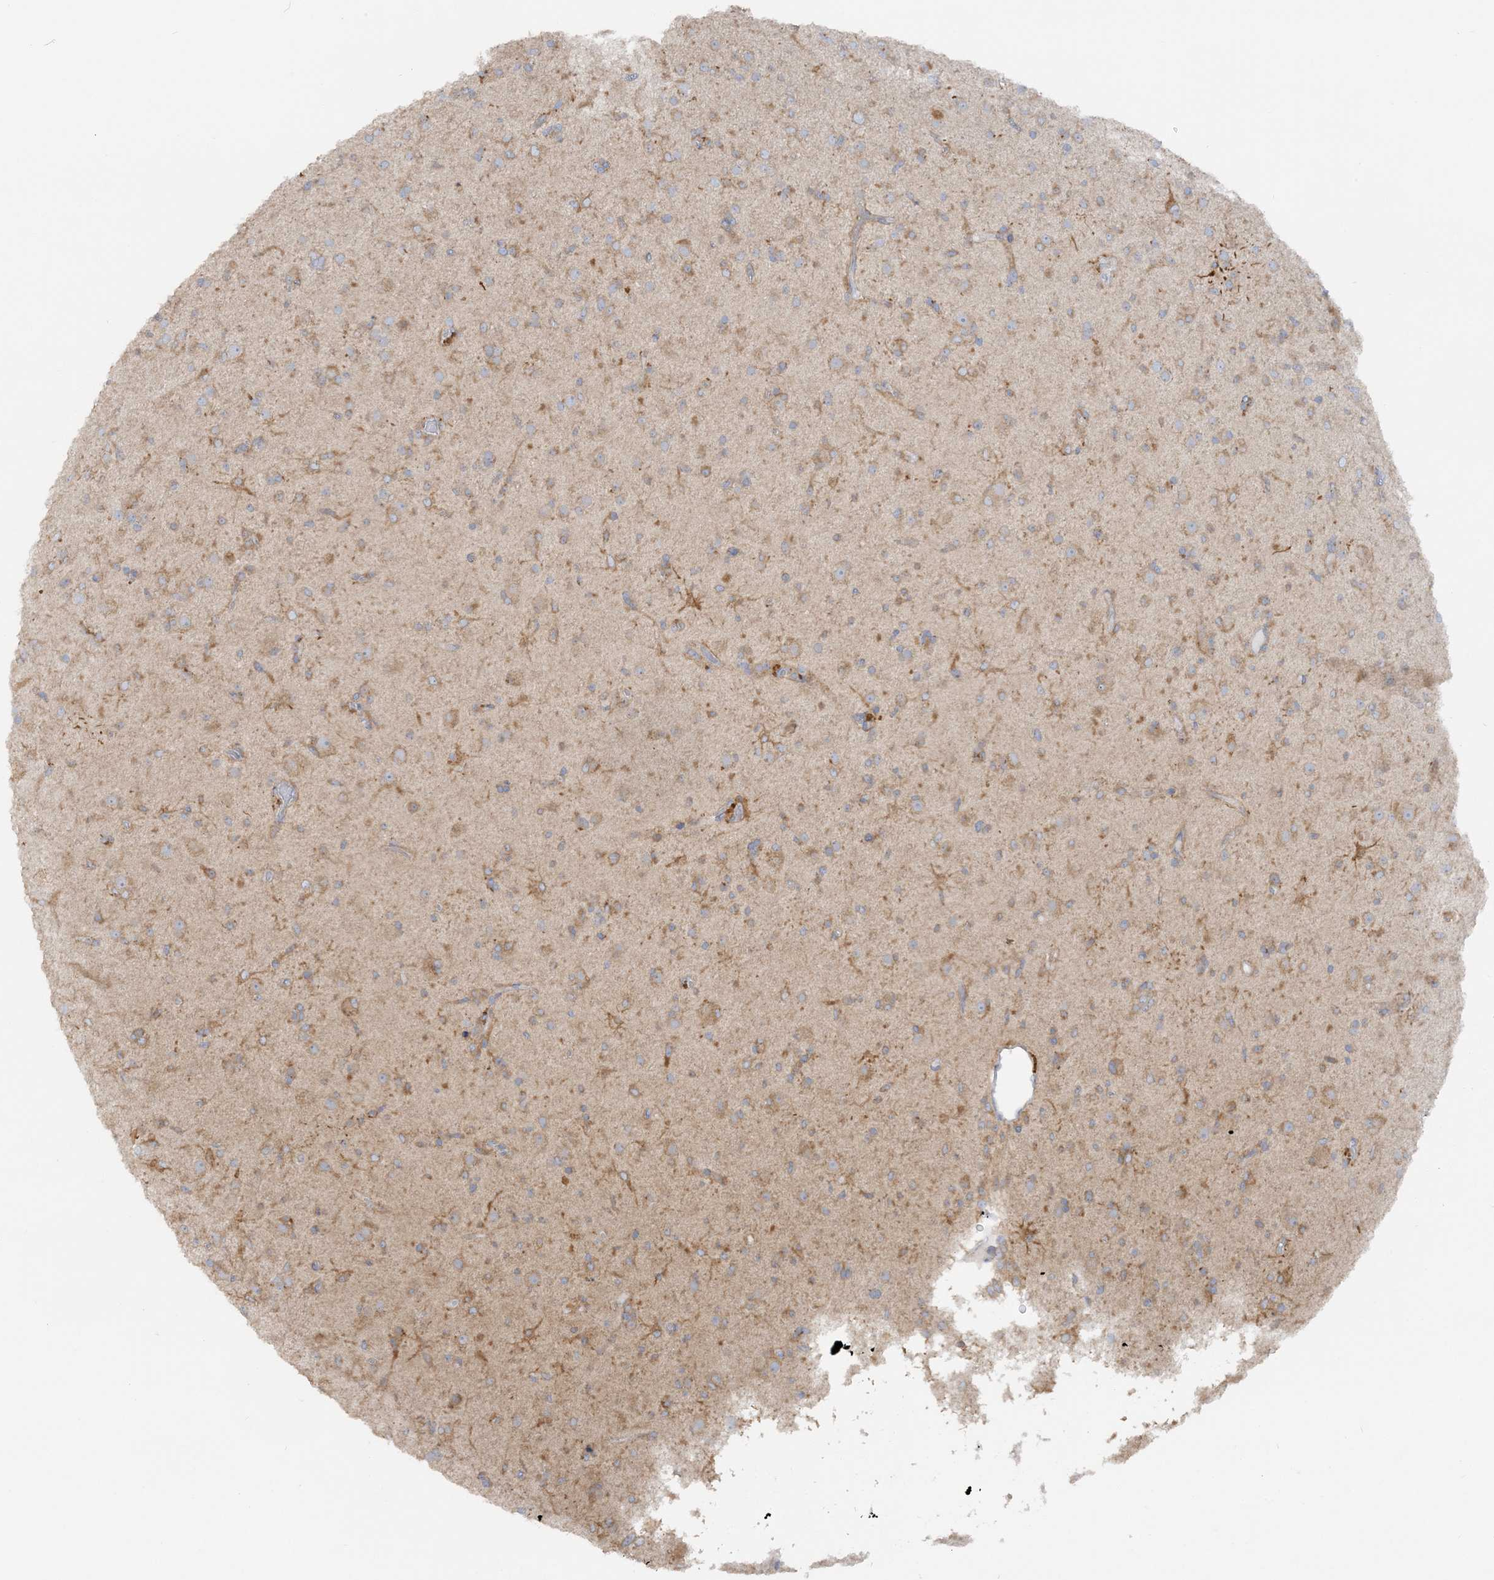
{"staining": {"intensity": "weak", "quantity": ">75%", "location": "cytoplasmic/membranous"}, "tissue": "glioma", "cell_type": "Tumor cells", "image_type": "cancer", "snomed": [{"axis": "morphology", "description": "Glioma, malignant, Low grade"}, {"axis": "topography", "description": "Brain"}], "caption": "DAB (3,3'-diaminobenzidine) immunohistochemical staining of human malignant low-grade glioma exhibits weak cytoplasmic/membranous protein positivity in about >75% of tumor cells.", "gene": "TBC1D5", "patient": {"sex": "male", "age": 65}}